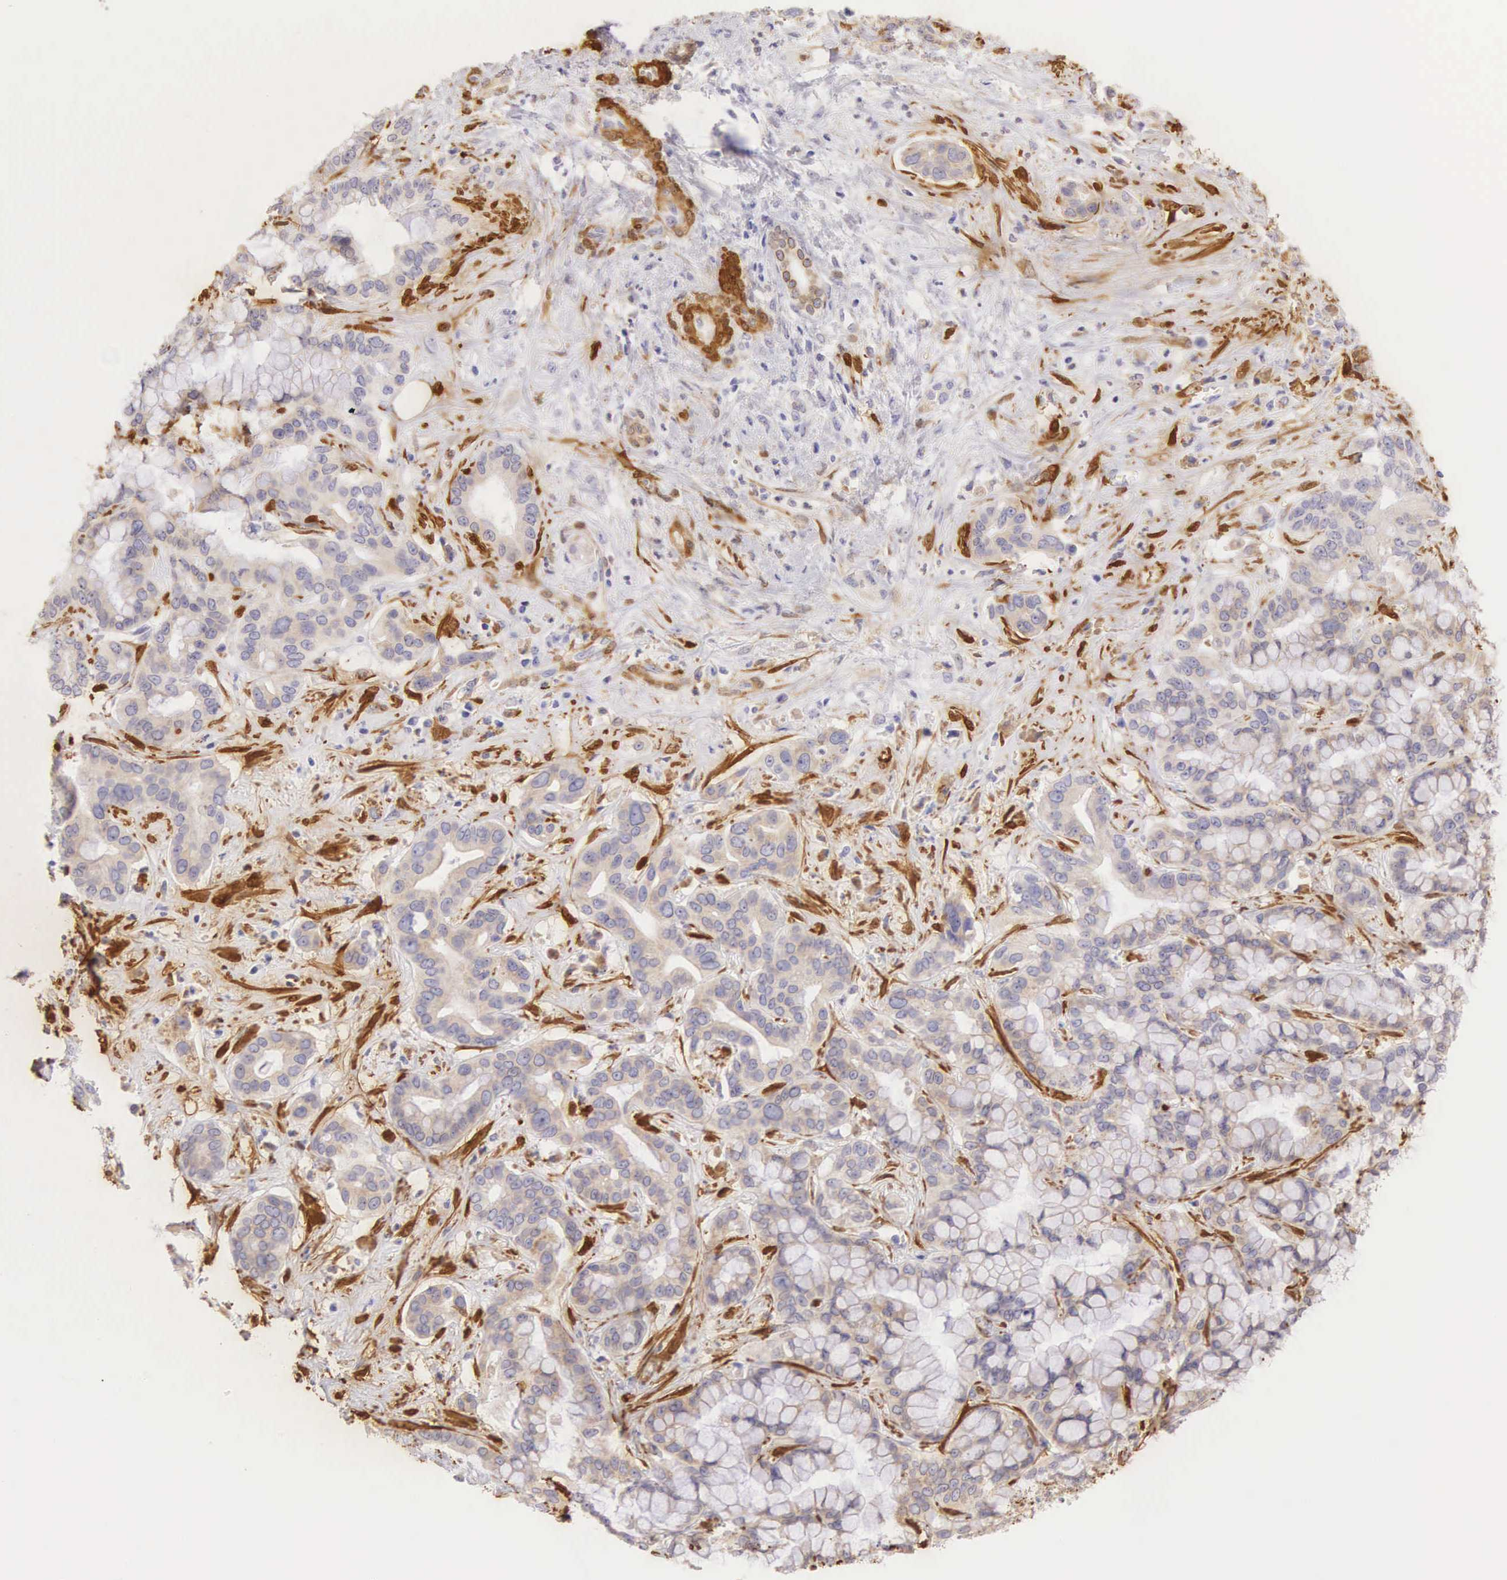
{"staining": {"intensity": "negative", "quantity": "none", "location": "none"}, "tissue": "liver cancer", "cell_type": "Tumor cells", "image_type": "cancer", "snomed": [{"axis": "morphology", "description": "Cholangiocarcinoma"}, {"axis": "topography", "description": "Liver"}], "caption": "Liver cholangiocarcinoma was stained to show a protein in brown. There is no significant expression in tumor cells.", "gene": "CNN1", "patient": {"sex": "female", "age": 65}}